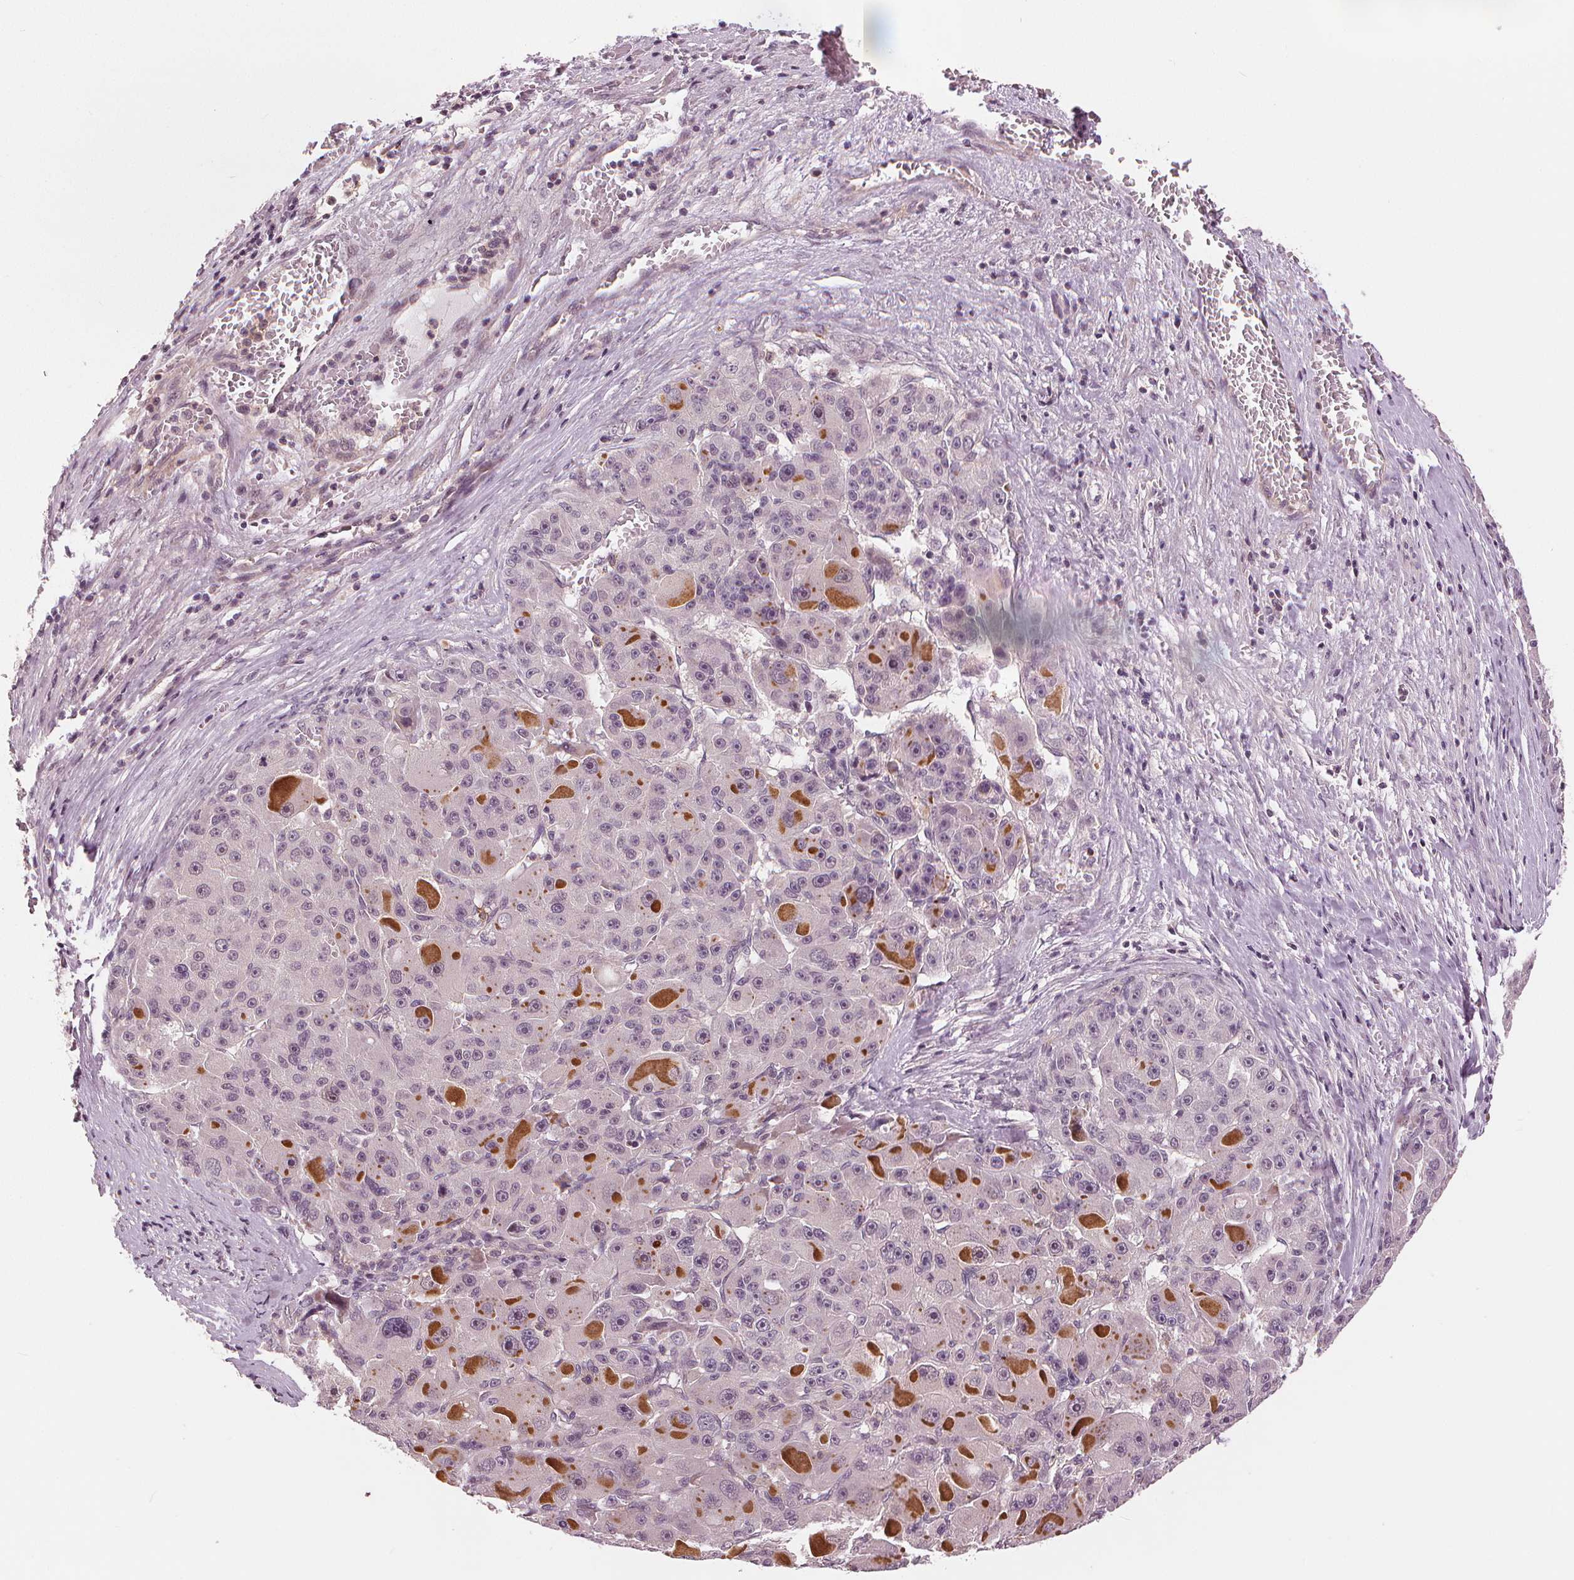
{"staining": {"intensity": "negative", "quantity": "none", "location": "none"}, "tissue": "liver cancer", "cell_type": "Tumor cells", "image_type": "cancer", "snomed": [{"axis": "morphology", "description": "Carcinoma, Hepatocellular, NOS"}, {"axis": "topography", "description": "Liver"}], "caption": "This is an immunohistochemistry micrograph of human liver hepatocellular carcinoma. There is no expression in tumor cells.", "gene": "SLC34A1", "patient": {"sex": "male", "age": 76}}